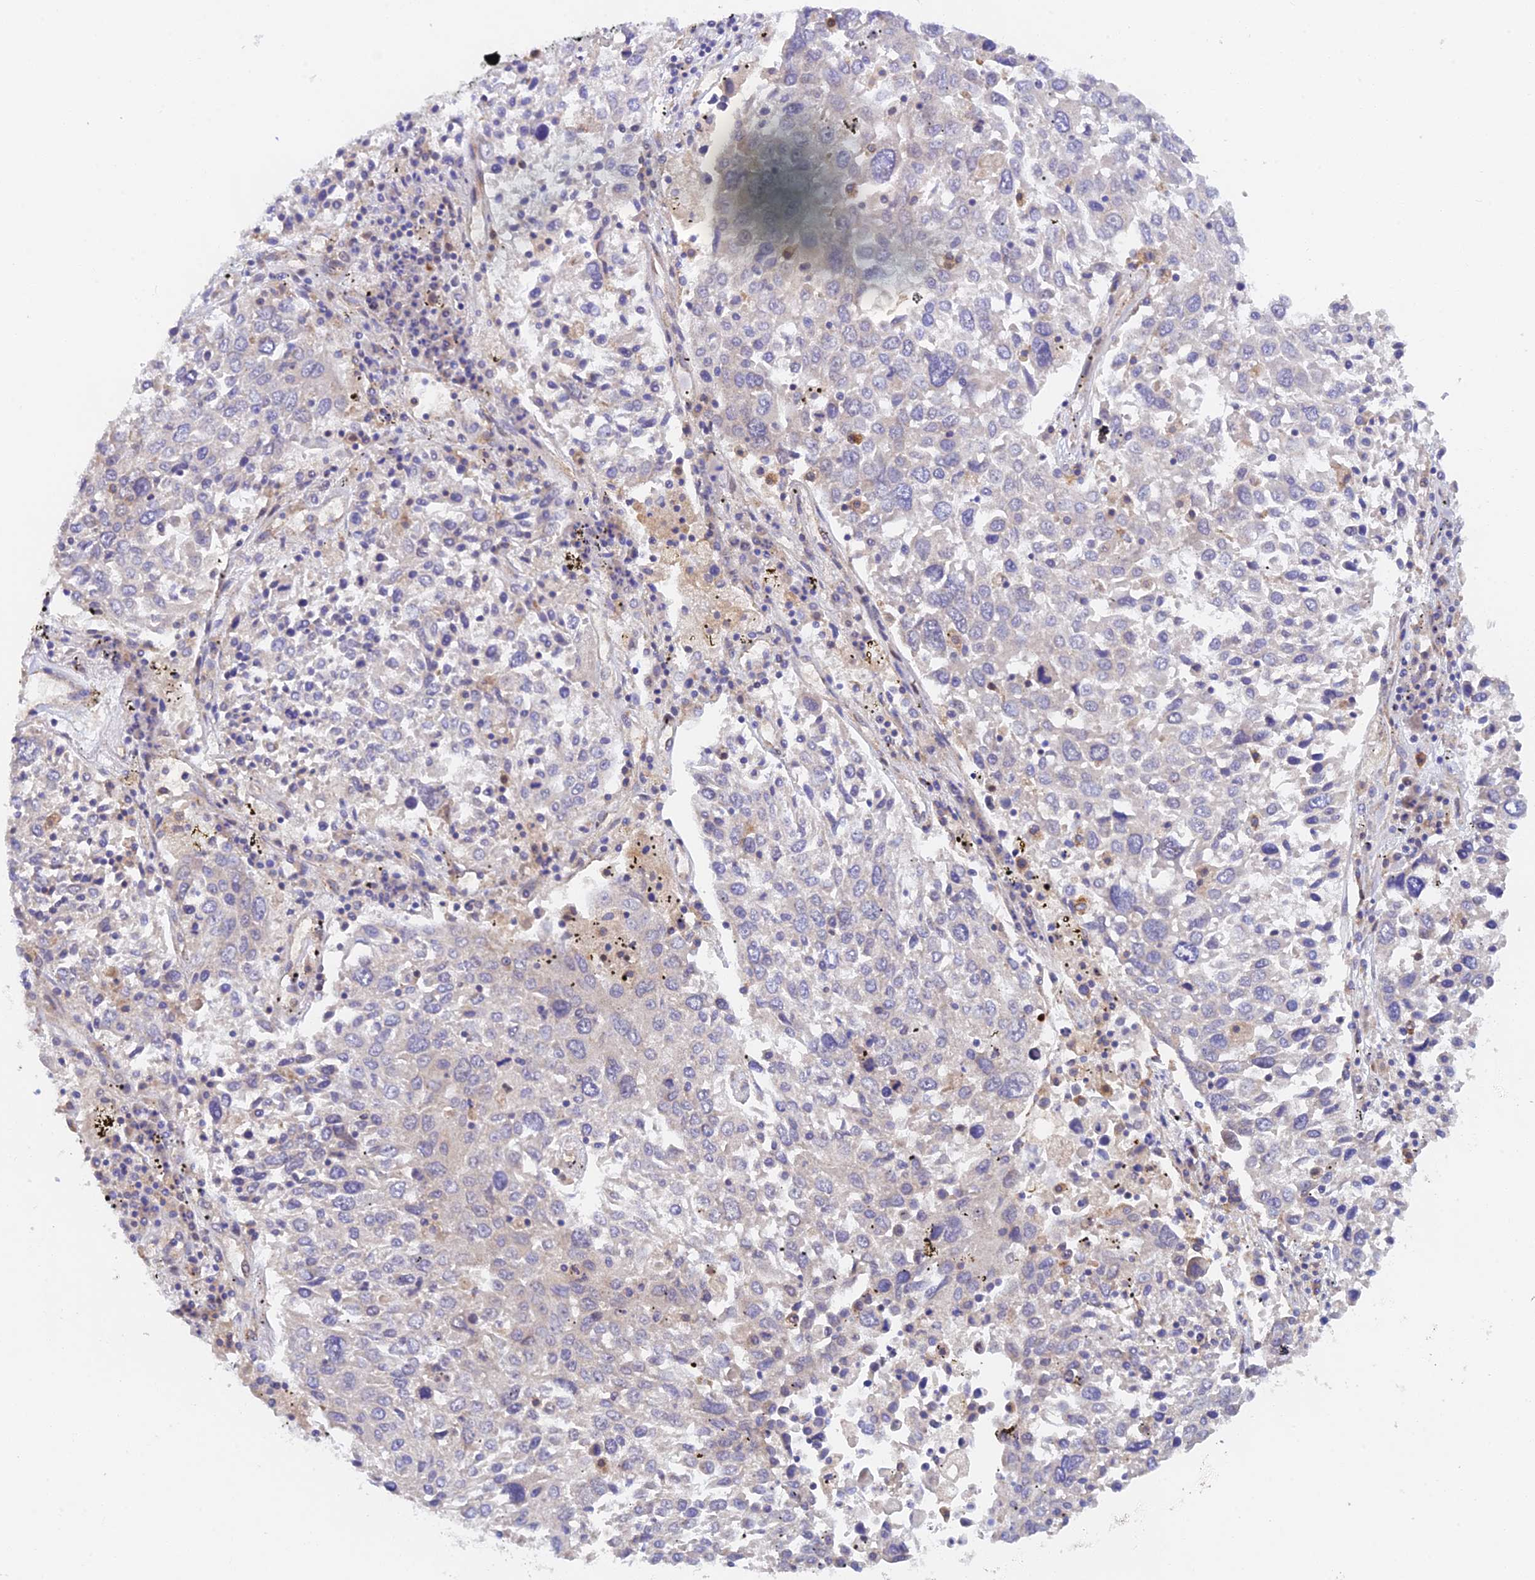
{"staining": {"intensity": "negative", "quantity": "none", "location": "none"}, "tissue": "lung cancer", "cell_type": "Tumor cells", "image_type": "cancer", "snomed": [{"axis": "morphology", "description": "Squamous cell carcinoma, NOS"}, {"axis": "topography", "description": "Lung"}], "caption": "There is no significant staining in tumor cells of squamous cell carcinoma (lung).", "gene": "RANBP6", "patient": {"sex": "male", "age": 65}}